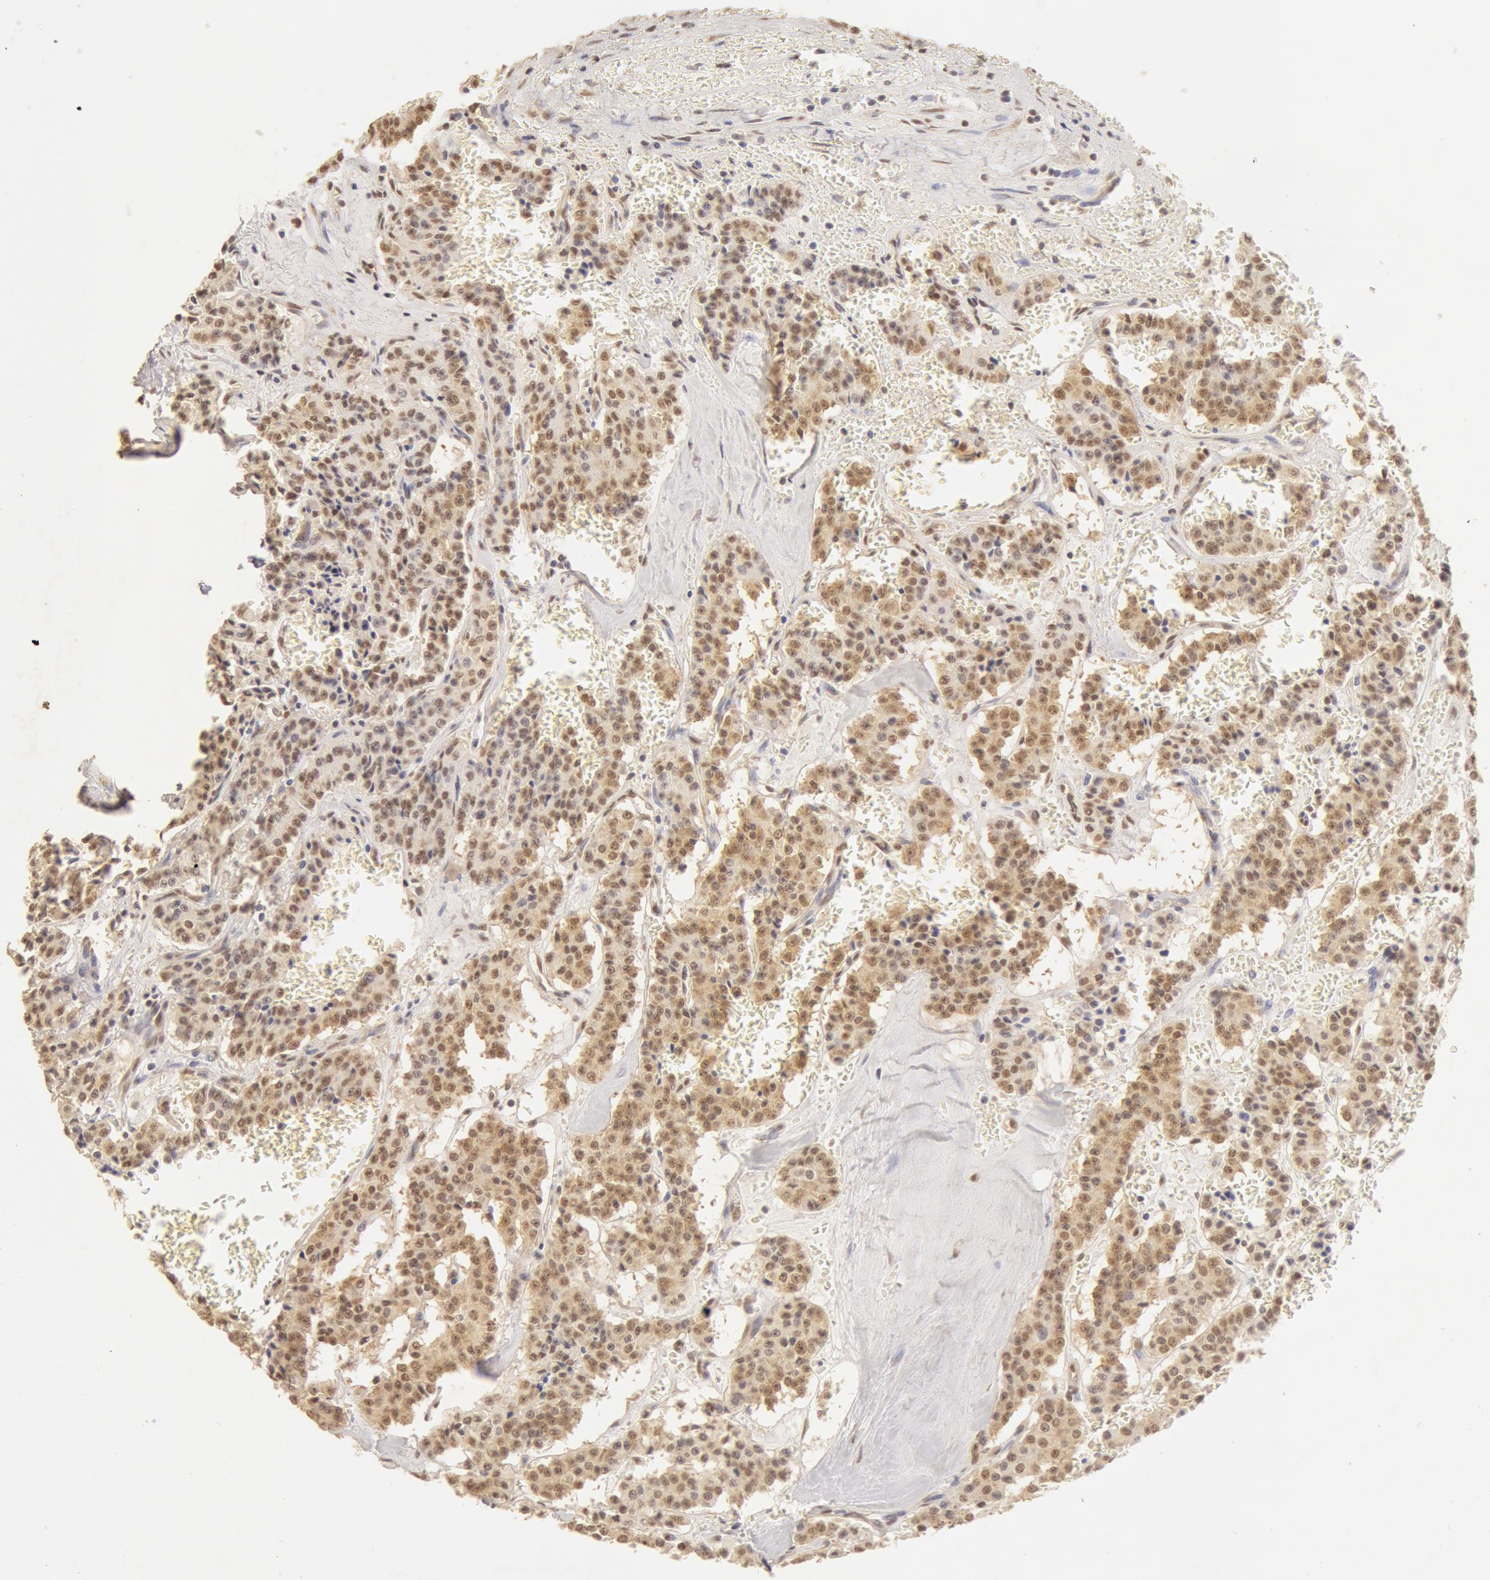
{"staining": {"intensity": "moderate", "quantity": ">75%", "location": "cytoplasmic/membranous,nuclear"}, "tissue": "carcinoid", "cell_type": "Tumor cells", "image_type": "cancer", "snomed": [{"axis": "morphology", "description": "Carcinoid, malignant, NOS"}, {"axis": "topography", "description": "Bronchus"}], "caption": "This histopathology image reveals carcinoid (malignant) stained with IHC to label a protein in brown. The cytoplasmic/membranous and nuclear of tumor cells show moderate positivity for the protein. Nuclei are counter-stained blue.", "gene": "SNRNP70", "patient": {"sex": "male", "age": 55}}